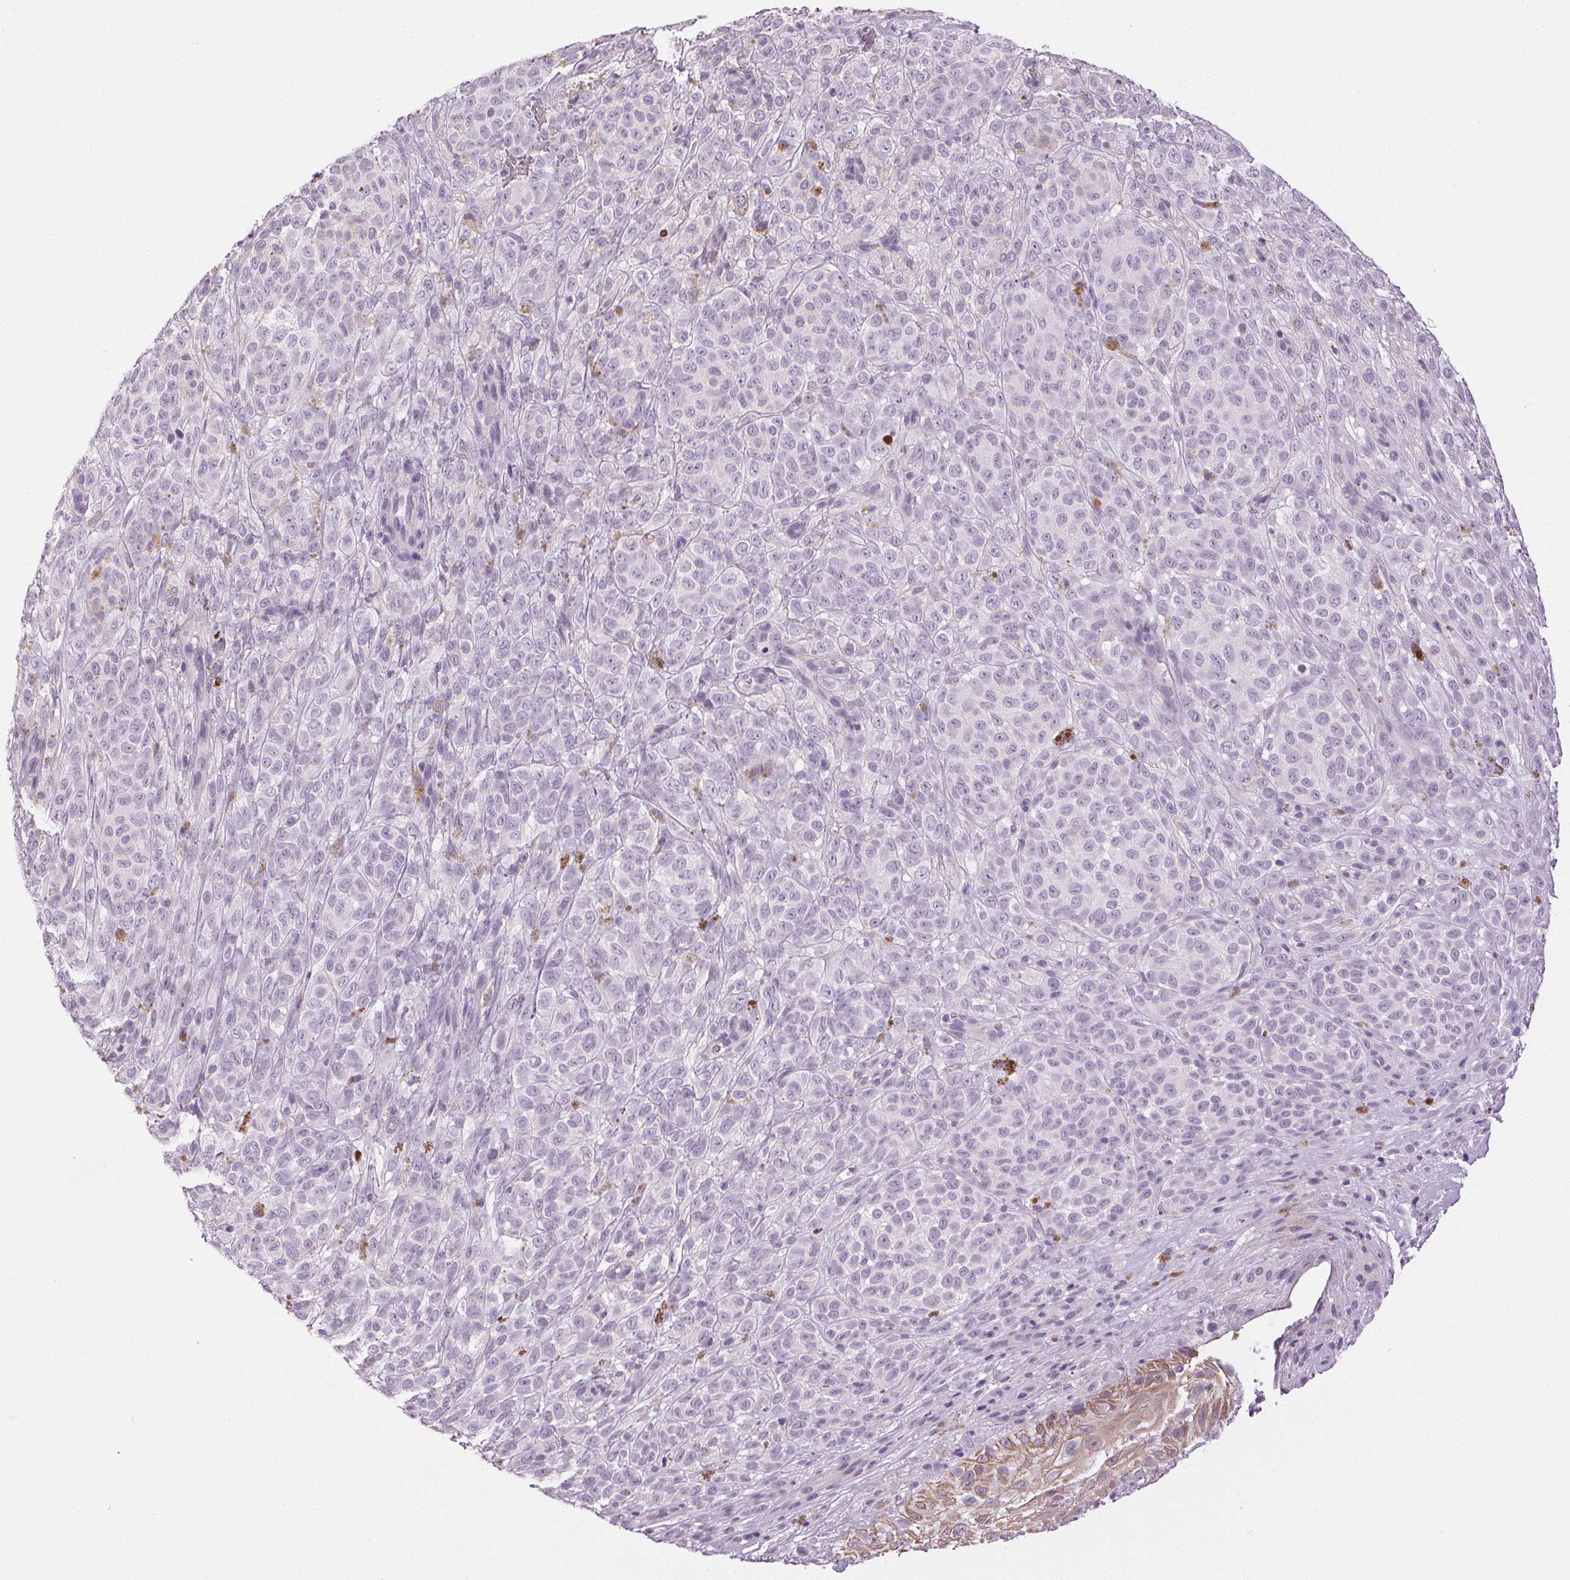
{"staining": {"intensity": "negative", "quantity": "none", "location": "none"}, "tissue": "melanoma", "cell_type": "Tumor cells", "image_type": "cancer", "snomed": [{"axis": "morphology", "description": "Malignant melanoma, NOS"}, {"axis": "topography", "description": "Skin"}], "caption": "Immunohistochemical staining of melanoma displays no significant positivity in tumor cells. Brightfield microscopy of immunohistochemistry (IHC) stained with DAB (3,3'-diaminobenzidine) (brown) and hematoxylin (blue), captured at high magnification.", "gene": "MISP", "patient": {"sex": "female", "age": 86}}